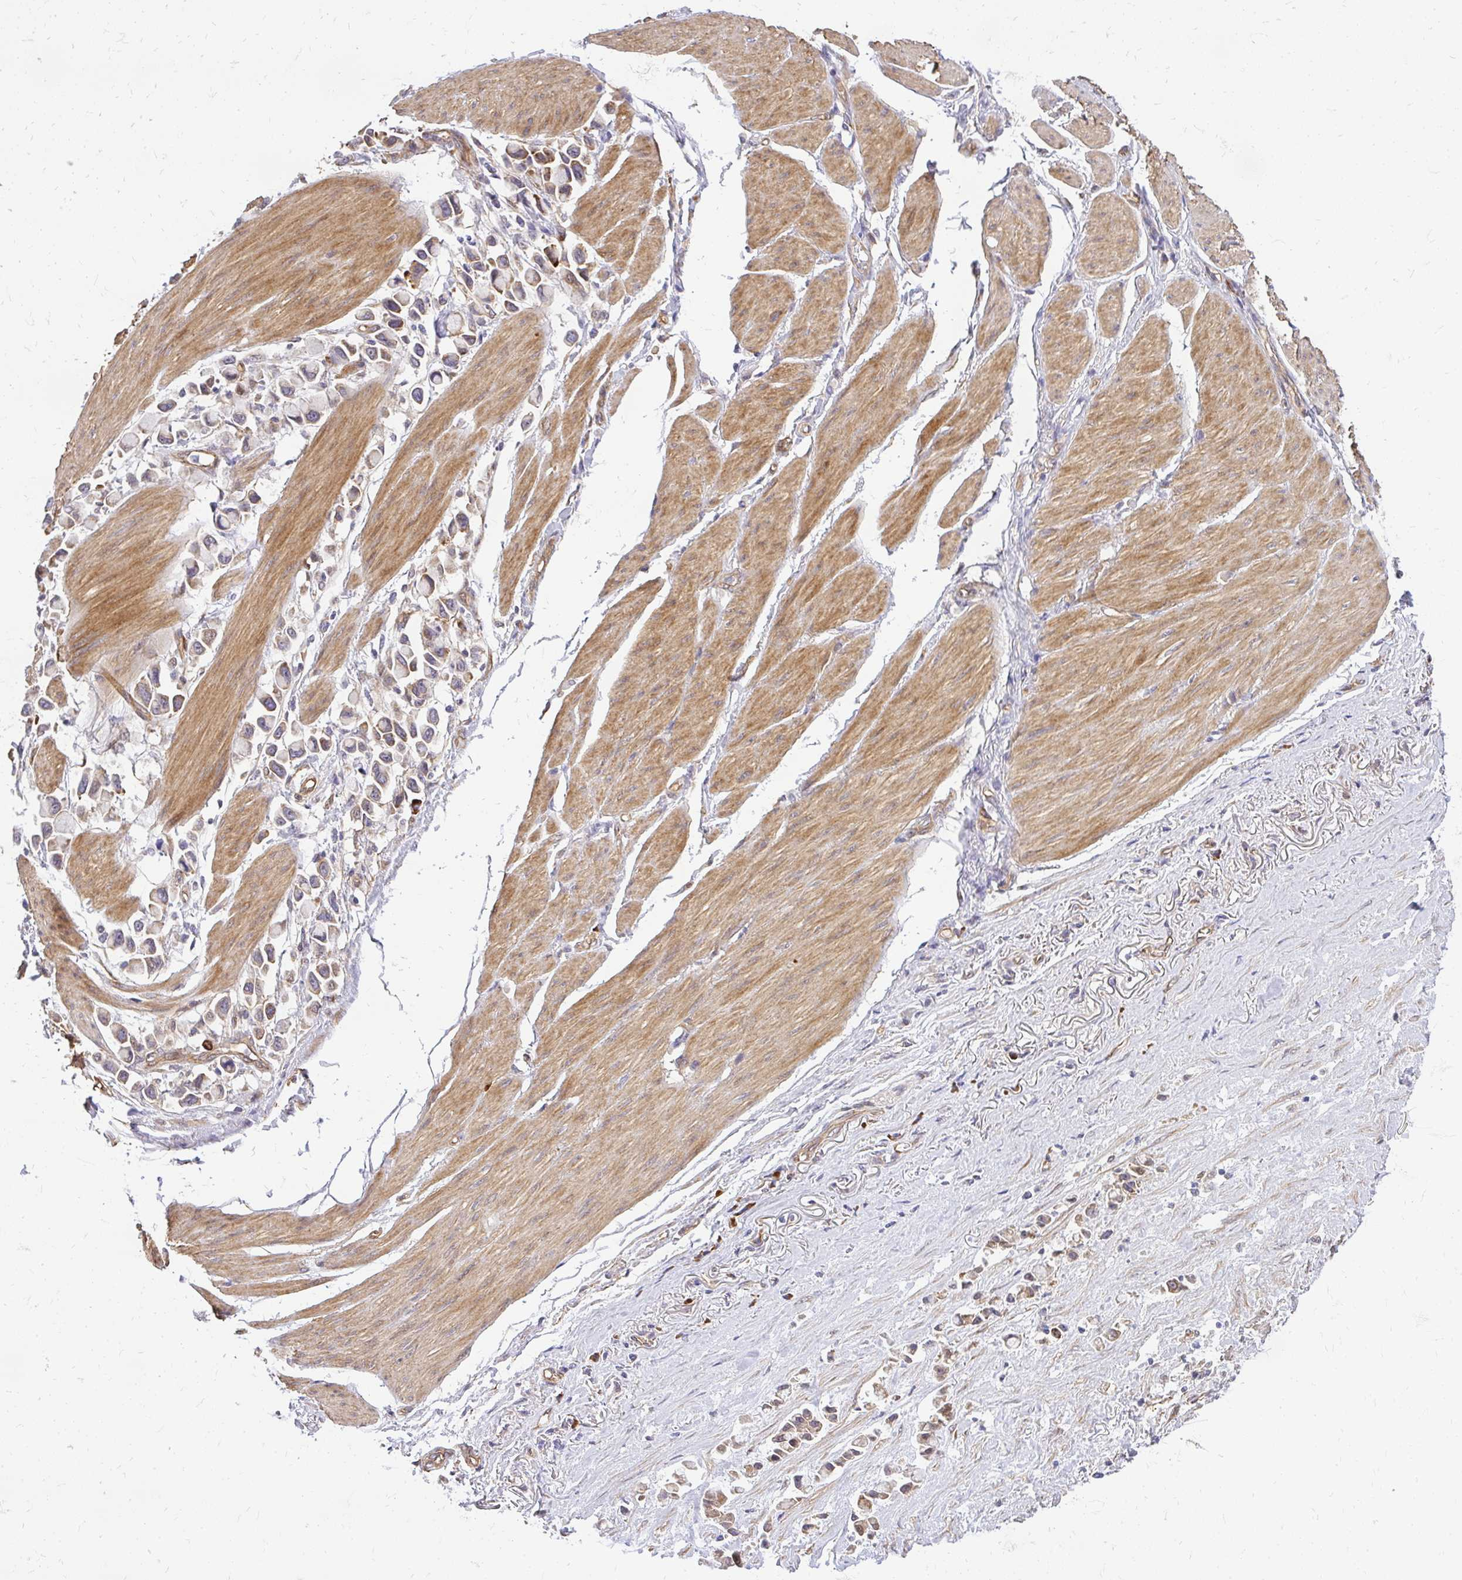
{"staining": {"intensity": "moderate", "quantity": "<25%", "location": "cytoplasmic/membranous"}, "tissue": "stomach cancer", "cell_type": "Tumor cells", "image_type": "cancer", "snomed": [{"axis": "morphology", "description": "Adenocarcinoma, NOS"}, {"axis": "topography", "description": "Stomach"}], "caption": "A brown stain labels moderate cytoplasmic/membranous positivity of a protein in stomach cancer tumor cells.", "gene": "RSKR", "patient": {"sex": "female", "age": 81}}